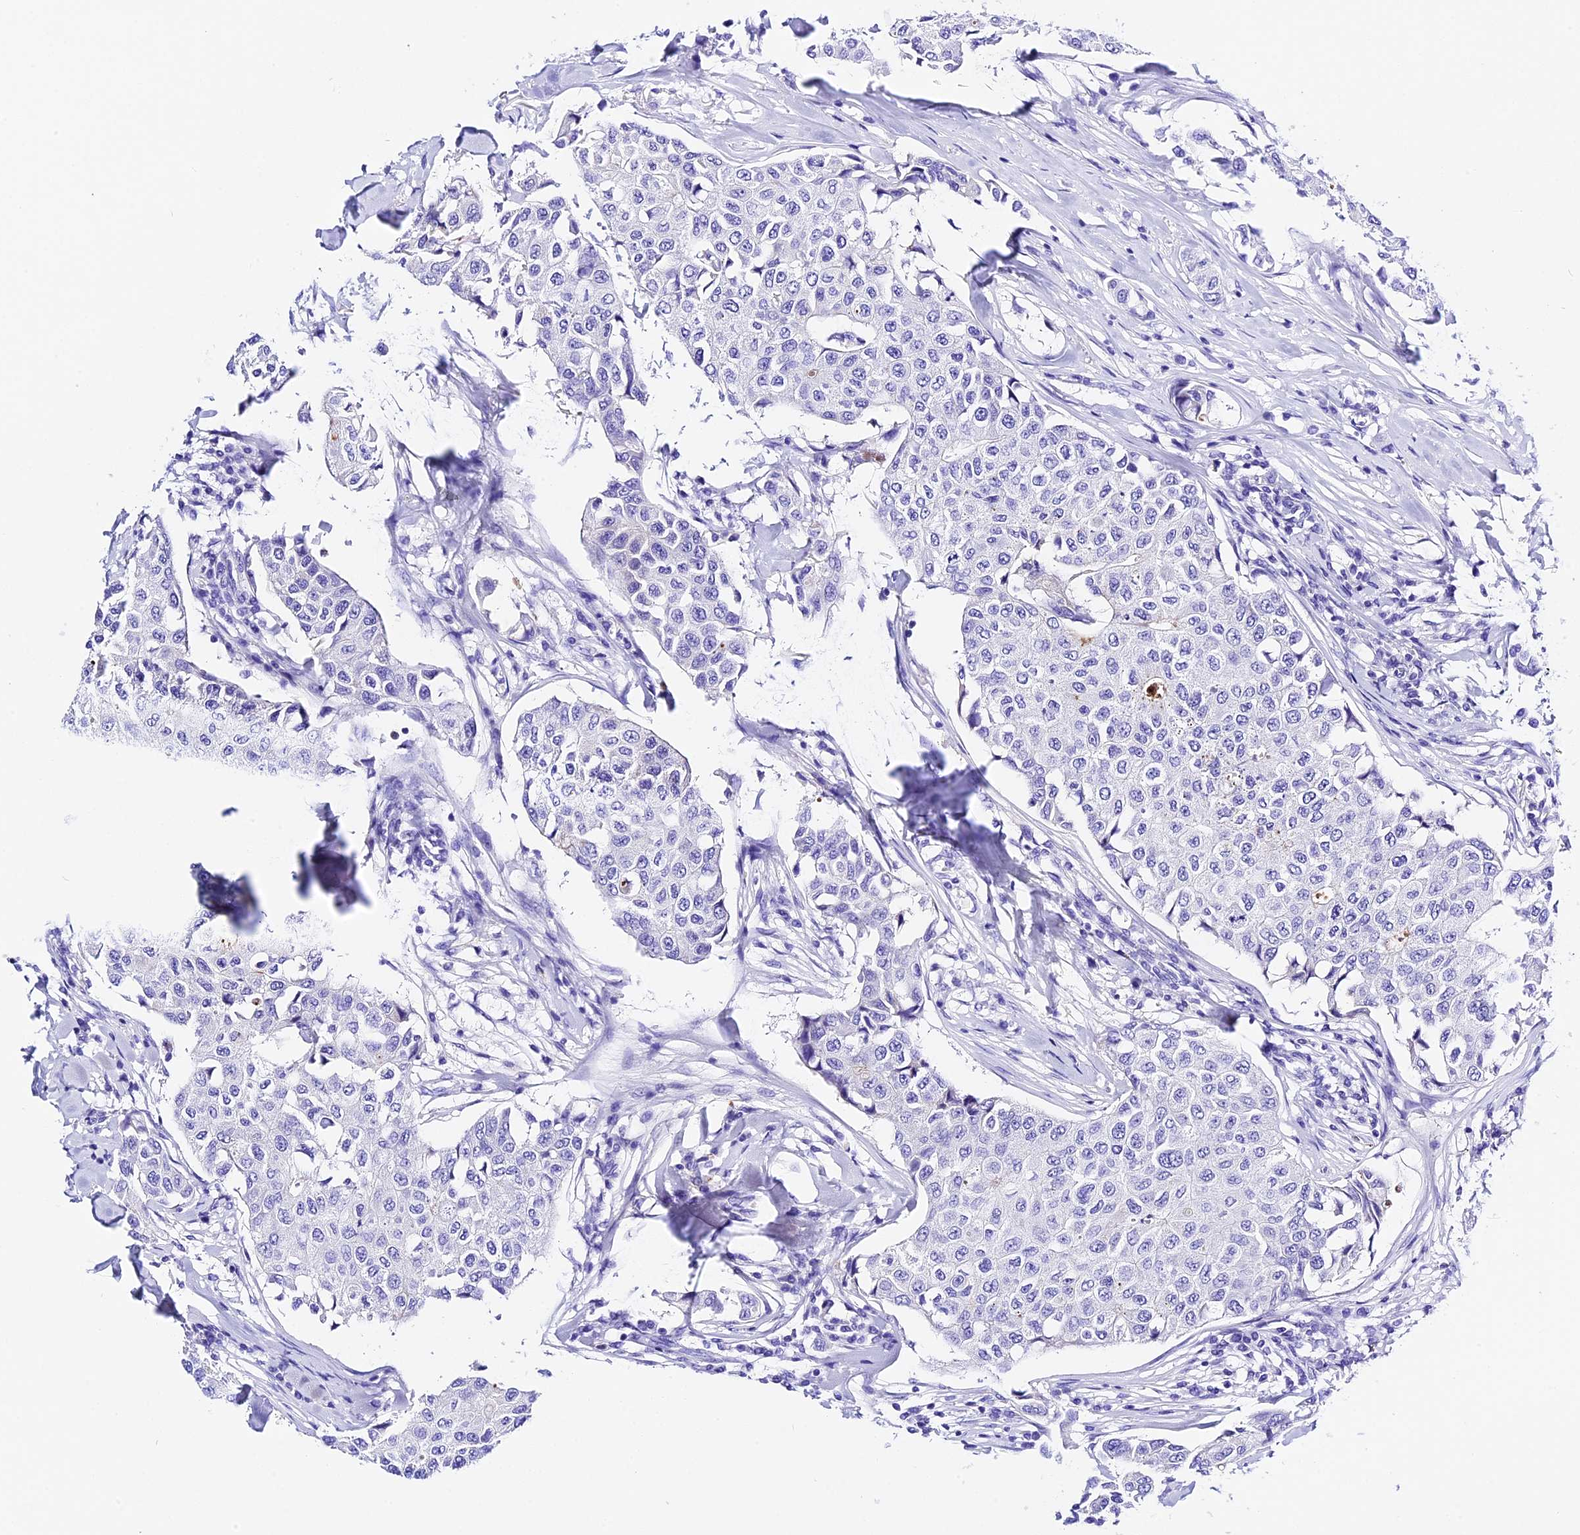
{"staining": {"intensity": "negative", "quantity": "none", "location": "none"}, "tissue": "breast cancer", "cell_type": "Tumor cells", "image_type": "cancer", "snomed": [{"axis": "morphology", "description": "Duct carcinoma"}, {"axis": "topography", "description": "Breast"}], "caption": "There is no significant expression in tumor cells of invasive ductal carcinoma (breast).", "gene": "PSG11", "patient": {"sex": "female", "age": 80}}